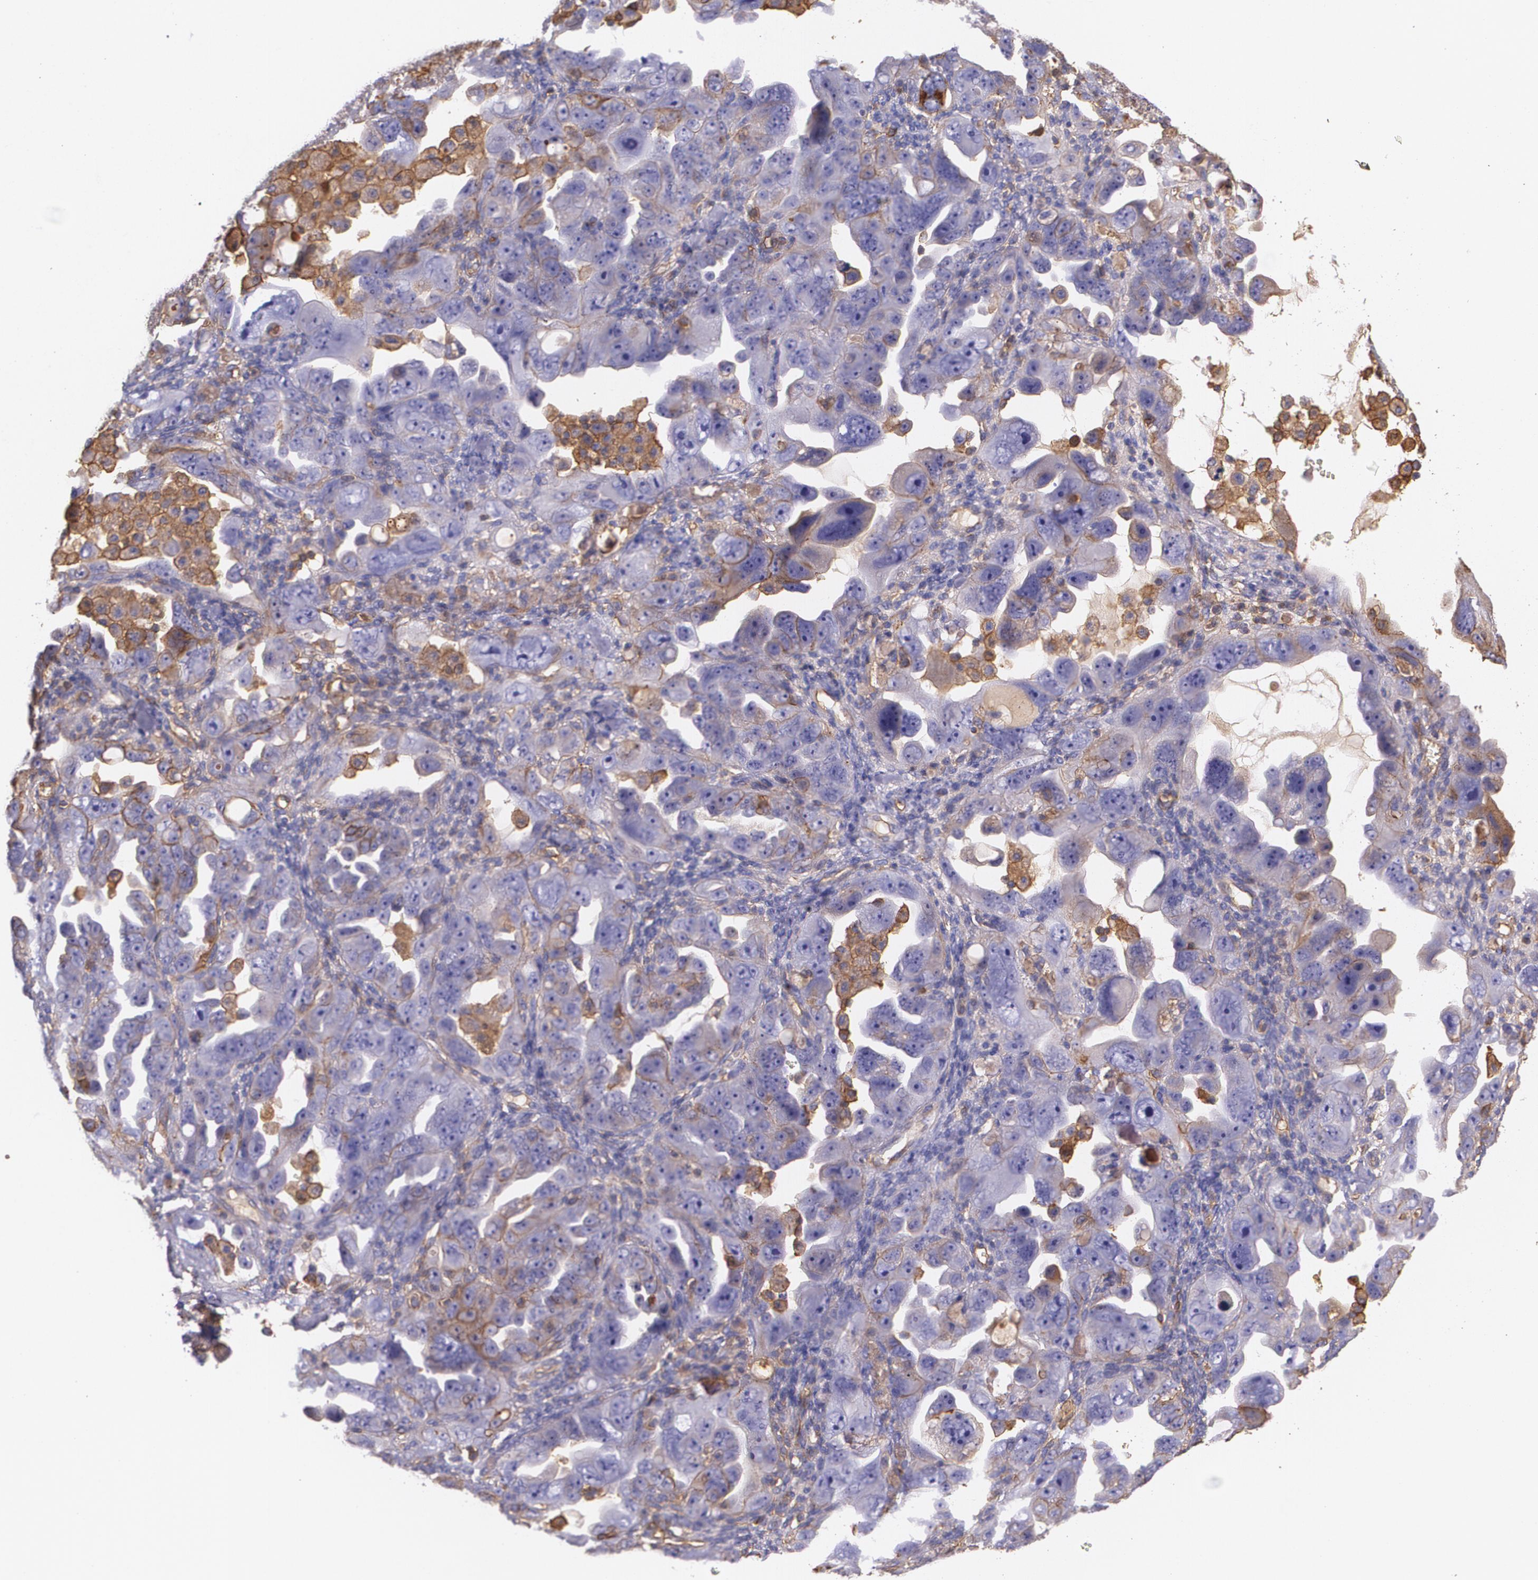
{"staining": {"intensity": "moderate", "quantity": "<25%", "location": "cytoplasmic/membranous"}, "tissue": "ovarian cancer", "cell_type": "Tumor cells", "image_type": "cancer", "snomed": [{"axis": "morphology", "description": "Cystadenocarcinoma, serous, NOS"}, {"axis": "topography", "description": "Ovary"}], "caption": "Ovarian cancer (serous cystadenocarcinoma) stained with a brown dye reveals moderate cytoplasmic/membranous positive positivity in approximately <25% of tumor cells.", "gene": "B2M", "patient": {"sex": "female", "age": 66}}